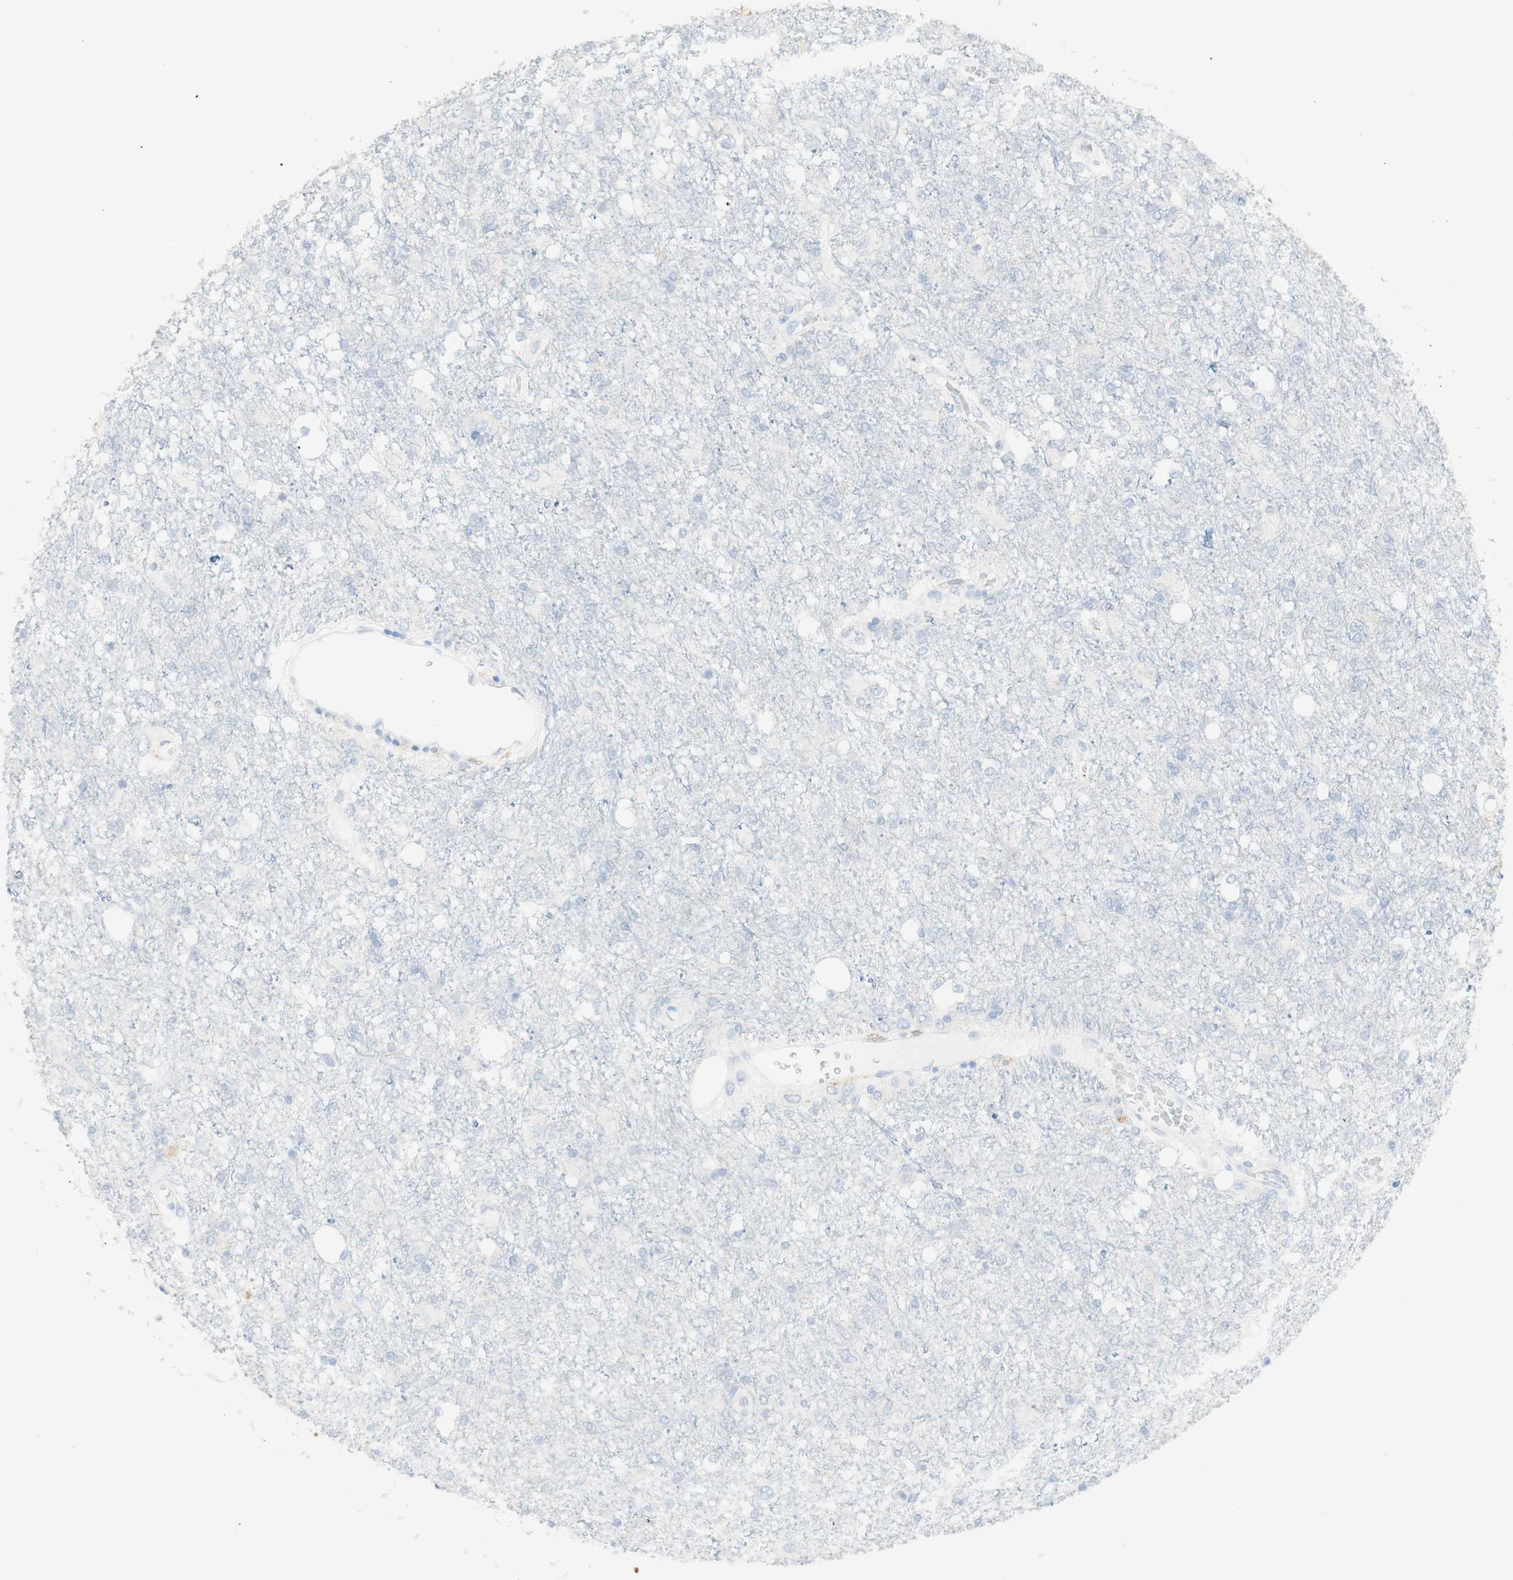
{"staining": {"intensity": "negative", "quantity": "none", "location": "none"}, "tissue": "glioma", "cell_type": "Tumor cells", "image_type": "cancer", "snomed": [{"axis": "morphology", "description": "Glioma, malignant, High grade"}, {"axis": "topography", "description": "Brain"}], "caption": "Protein analysis of glioma exhibits no significant expression in tumor cells. (DAB (3,3'-diaminobenzidine) IHC, high magnification).", "gene": "ART3", "patient": {"sex": "female", "age": 59}}